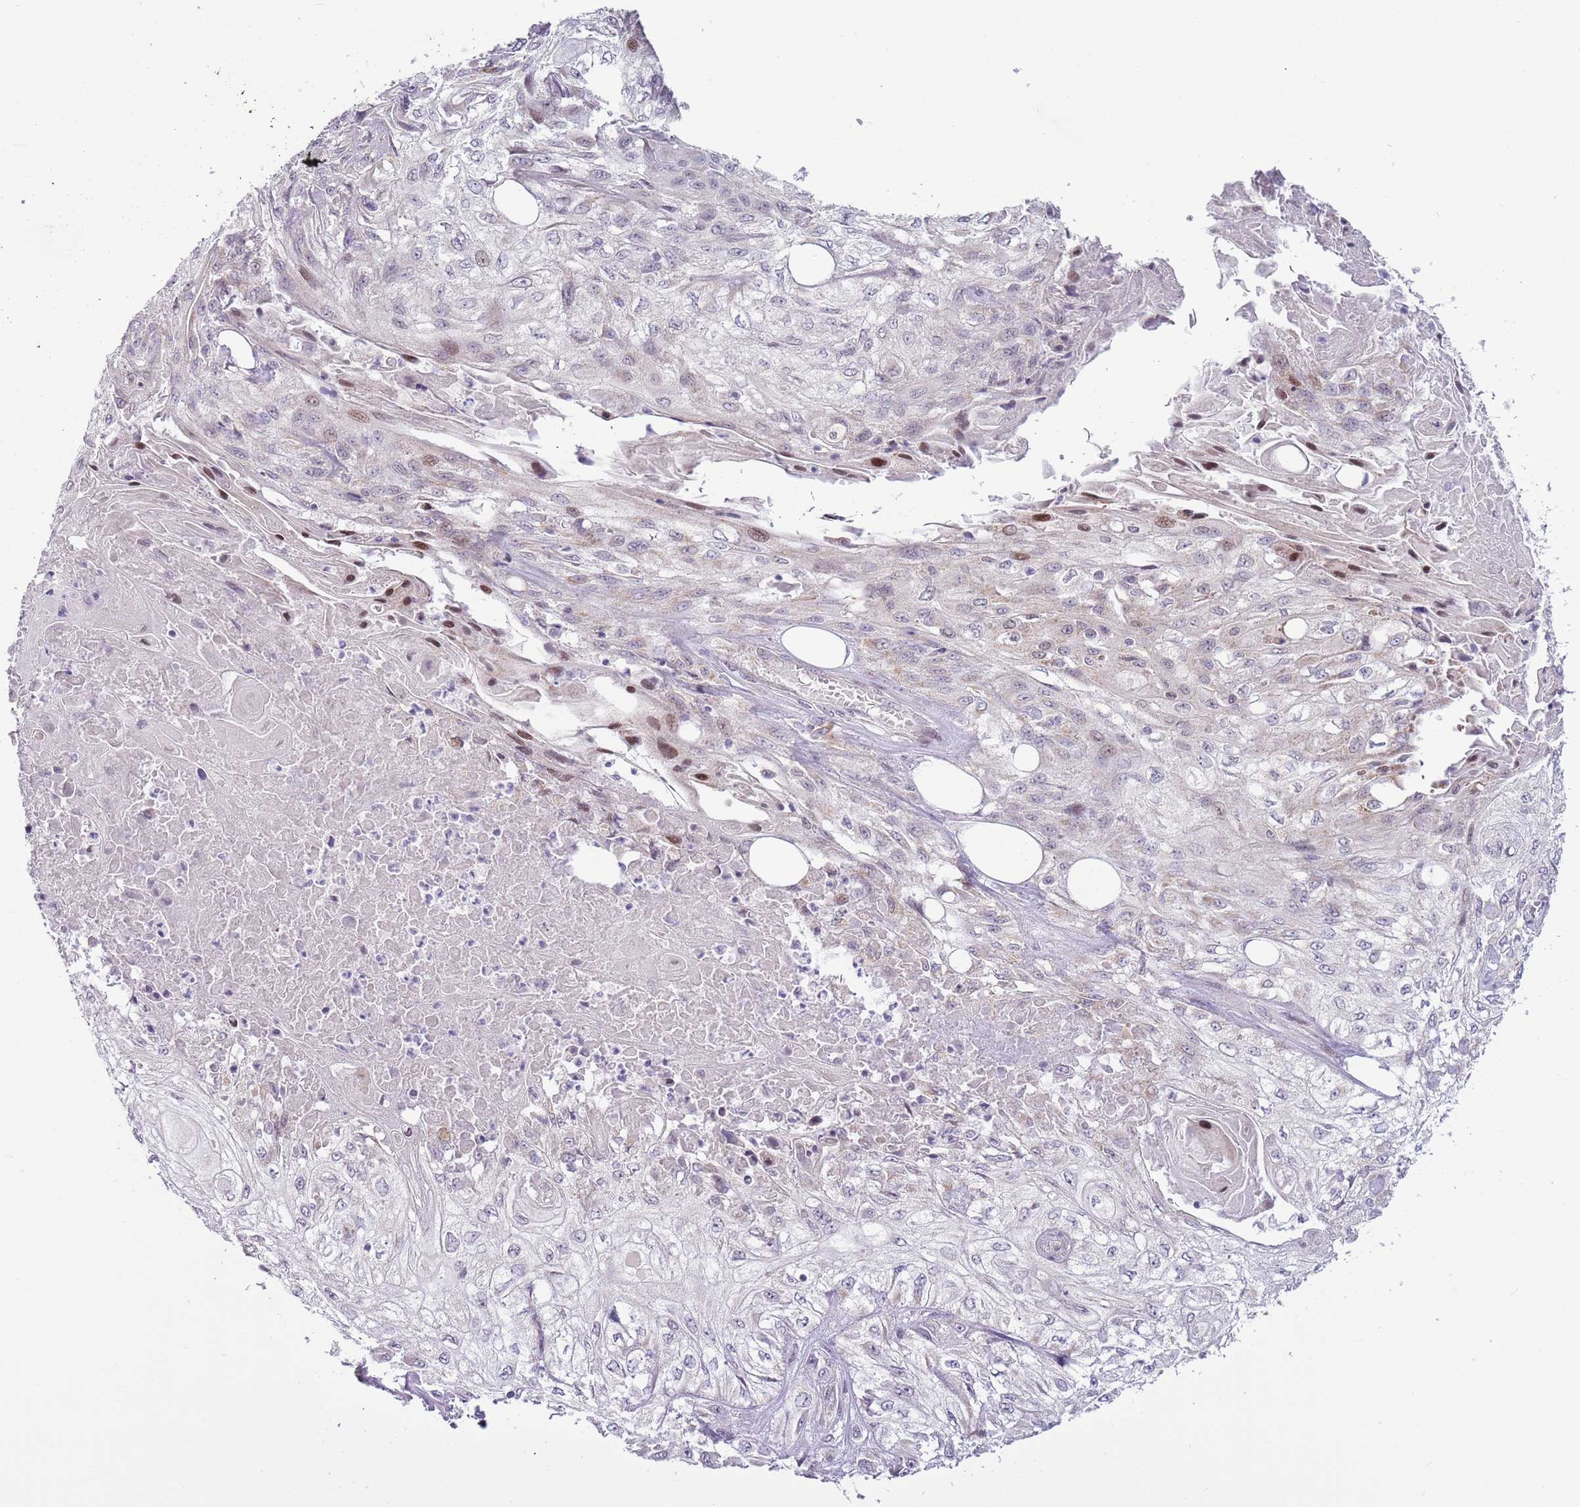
{"staining": {"intensity": "moderate", "quantity": "<25%", "location": "nuclear"}, "tissue": "skin cancer", "cell_type": "Tumor cells", "image_type": "cancer", "snomed": [{"axis": "morphology", "description": "Squamous cell carcinoma, NOS"}, {"axis": "morphology", "description": "Squamous cell carcinoma, metastatic, NOS"}, {"axis": "topography", "description": "Skin"}, {"axis": "topography", "description": "Lymph node"}], "caption": "Metastatic squamous cell carcinoma (skin) was stained to show a protein in brown. There is low levels of moderate nuclear staining in about <25% of tumor cells.", "gene": "MLLT11", "patient": {"sex": "male", "age": 75}}